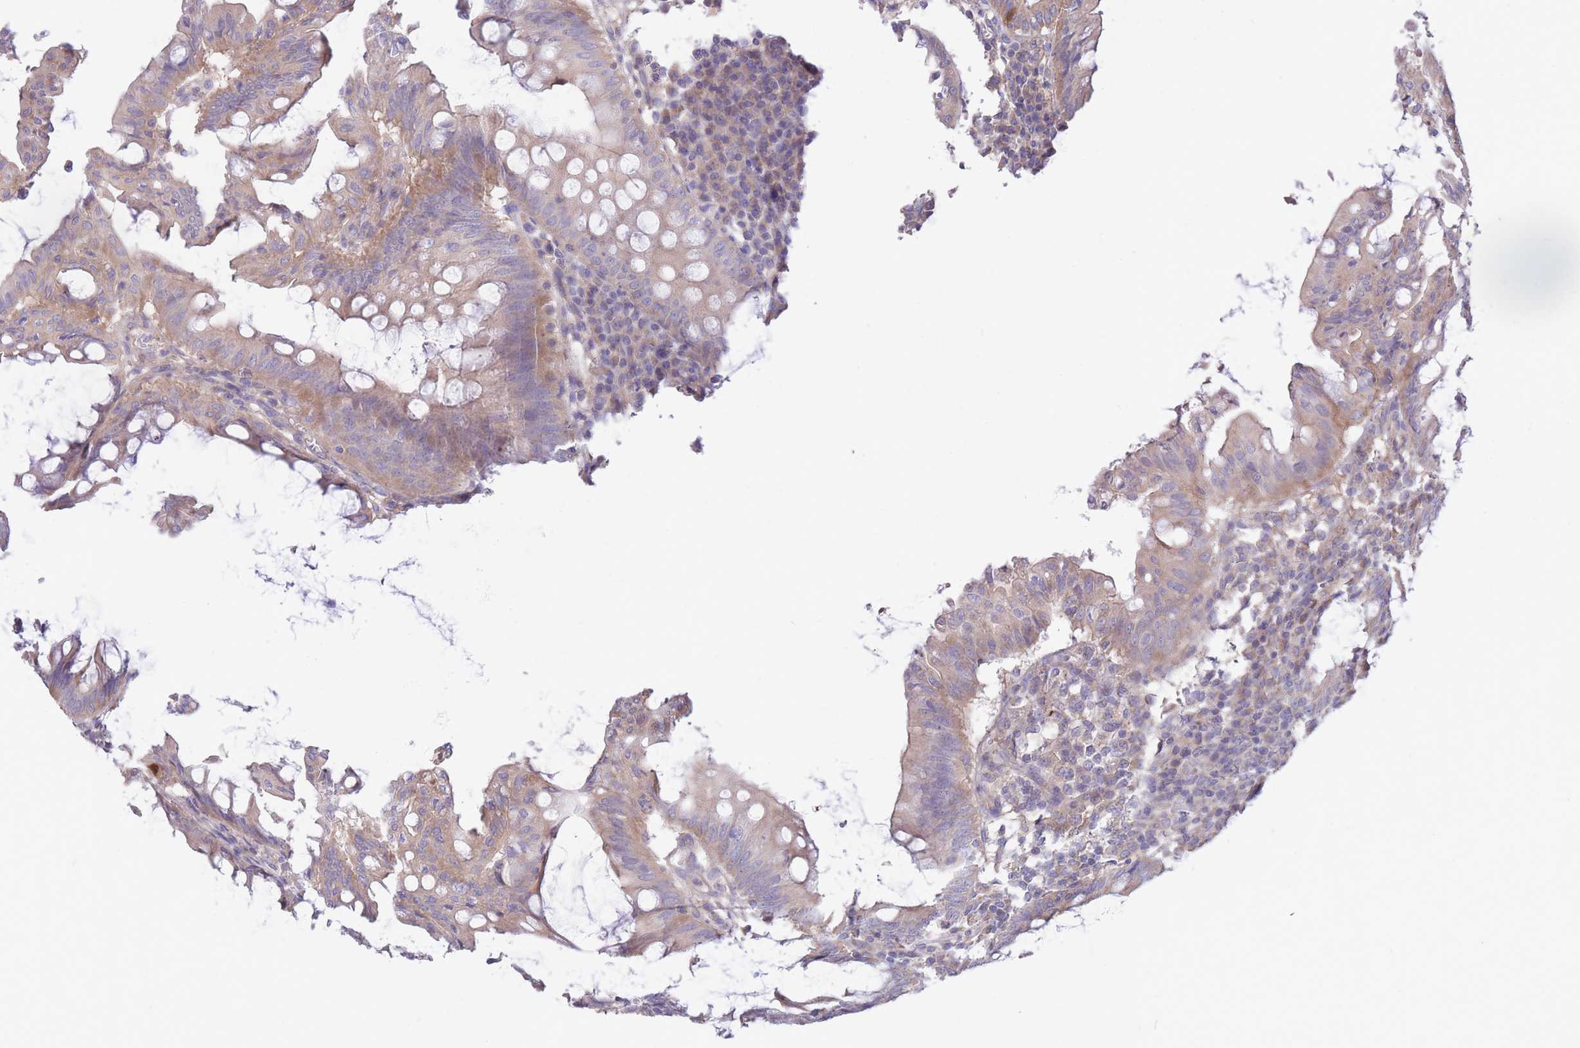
{"staining": {"intensity": "moderate", "quantity": "25%-75%", "location": "cytoplasmic/membranous"}, "tissue": "appendix", "cell_type": "Glandular cells", "image_type": "normal", "snomed": [{"axis": "morphology", "description": "Normal tissue, NOS"}, {"axis": "topography", "description": "Appendix"}], "caption": "Benign appendix displays moderate cytoplasmic/membranous staining in about 25%-75% of glandular cells.", "gene": "ALS2CL", "patient": {"sex": "male", "age": 83}}